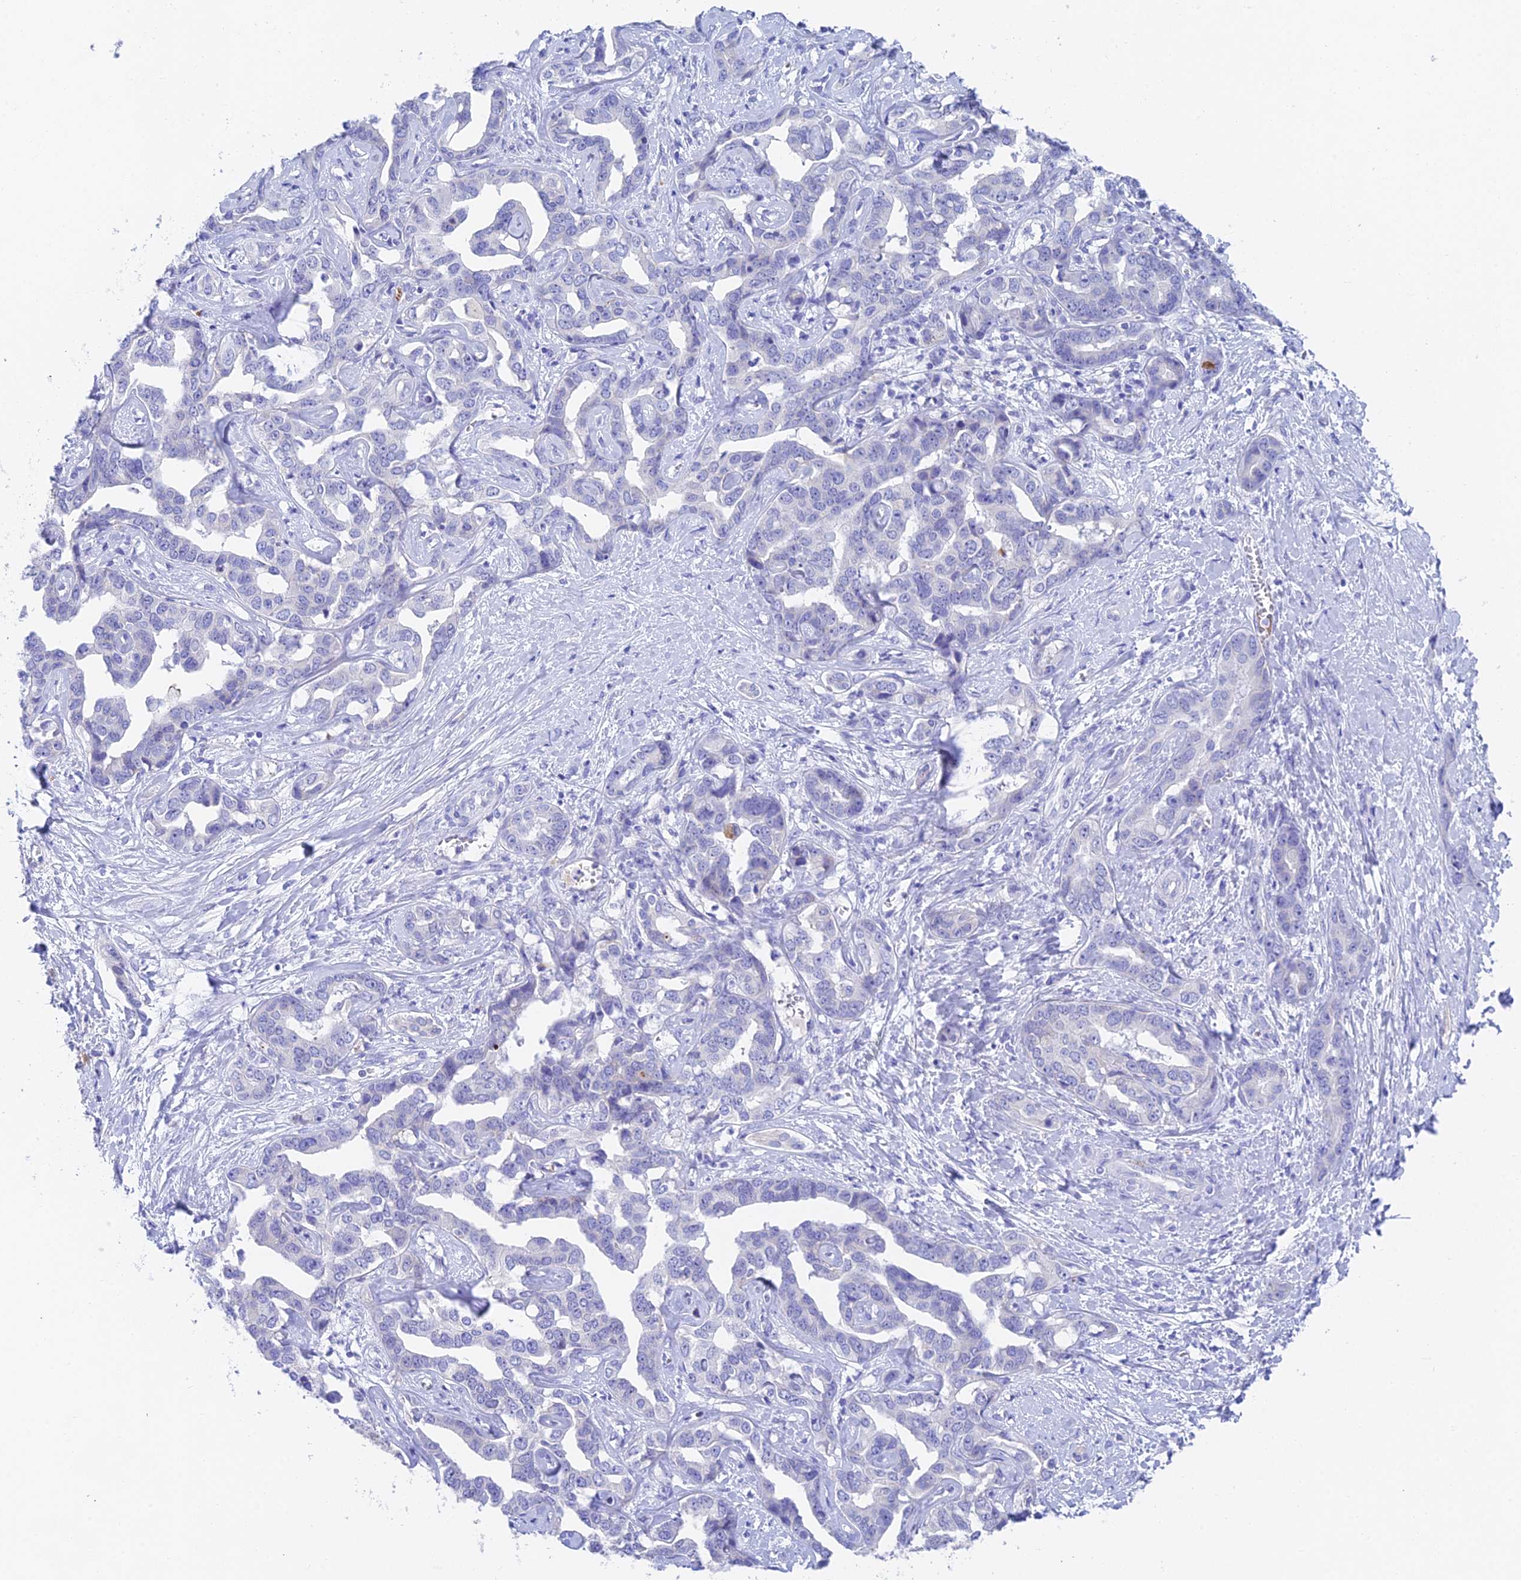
{"staining": {"intensity": "negative", "quantity": "none", "location": "none"}, "tissue": "liver cancer", "cell_type": "Tumor cells", "image_type": "cancer", "snomed": [{"axis": "morphology", "description": "Cholangiocarcinoma"}, {"axis": "topography", "description": "Liver"}], "caption": "This is a photomicrograph of immunohistochemistry (IHC) staining of cholangiocarcinoma (liver), which shows no expression in tumor cells.", "gene": "ADAMTS13", "patient": {"sex": "male", "age": 59}}